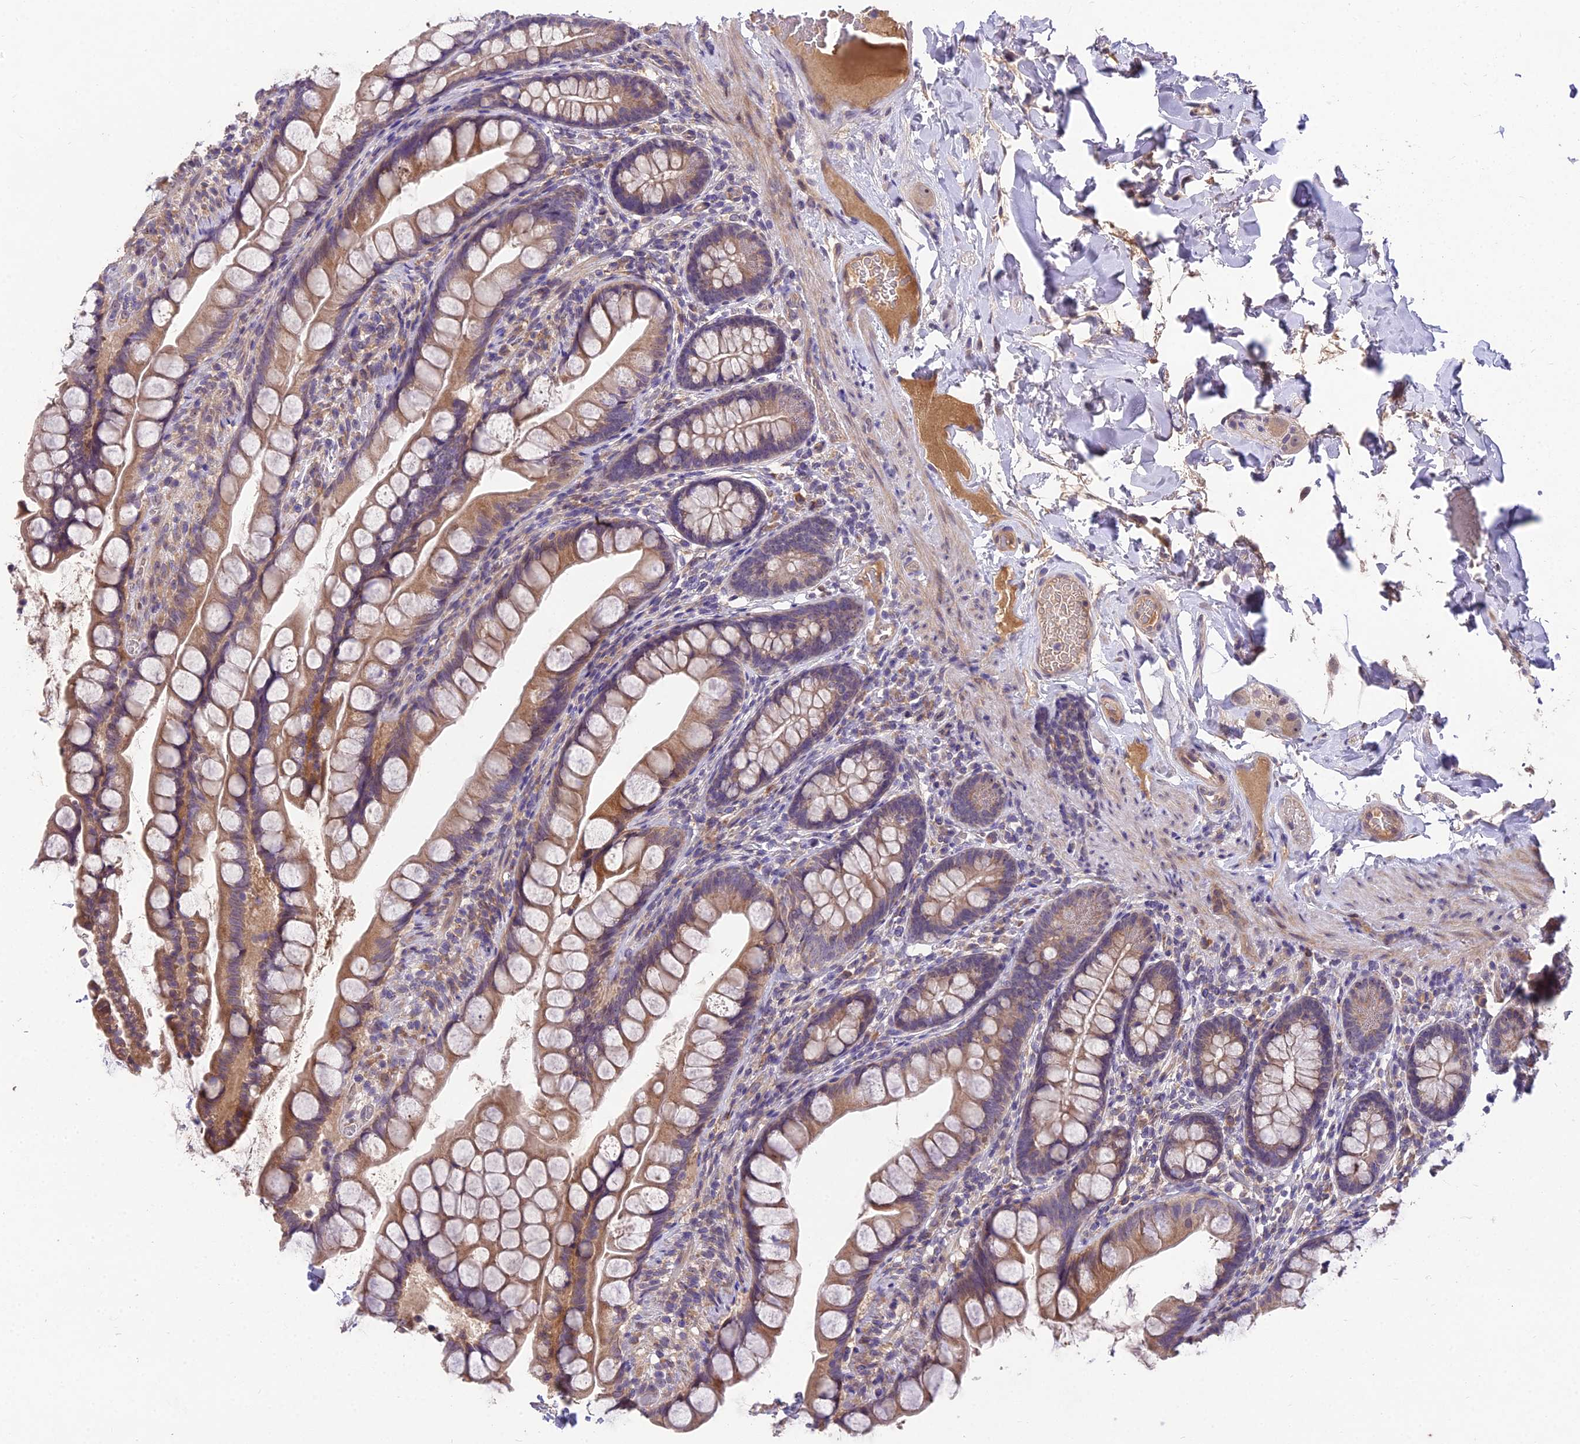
{"staining": {"intensity": "moderate", "quantity": ">75%", "location": "cytoplasmic/membranous"}, "tissue": "small intestine", "cell_type": "Glandular cells", "image_type": "normal", "snomed": [{"axis": "morphology", "description": "Normal tissue, NOS"}, {"axis": "topography", "description": "Small intestine"}], "caption": "Protein staining of benign small intestine exhibits moderate cytoplasmic/membranous expression in approximately >75% of glandular cells.", "gene": "ZNF333", "patient": {"sex": "male", "age": 70}}